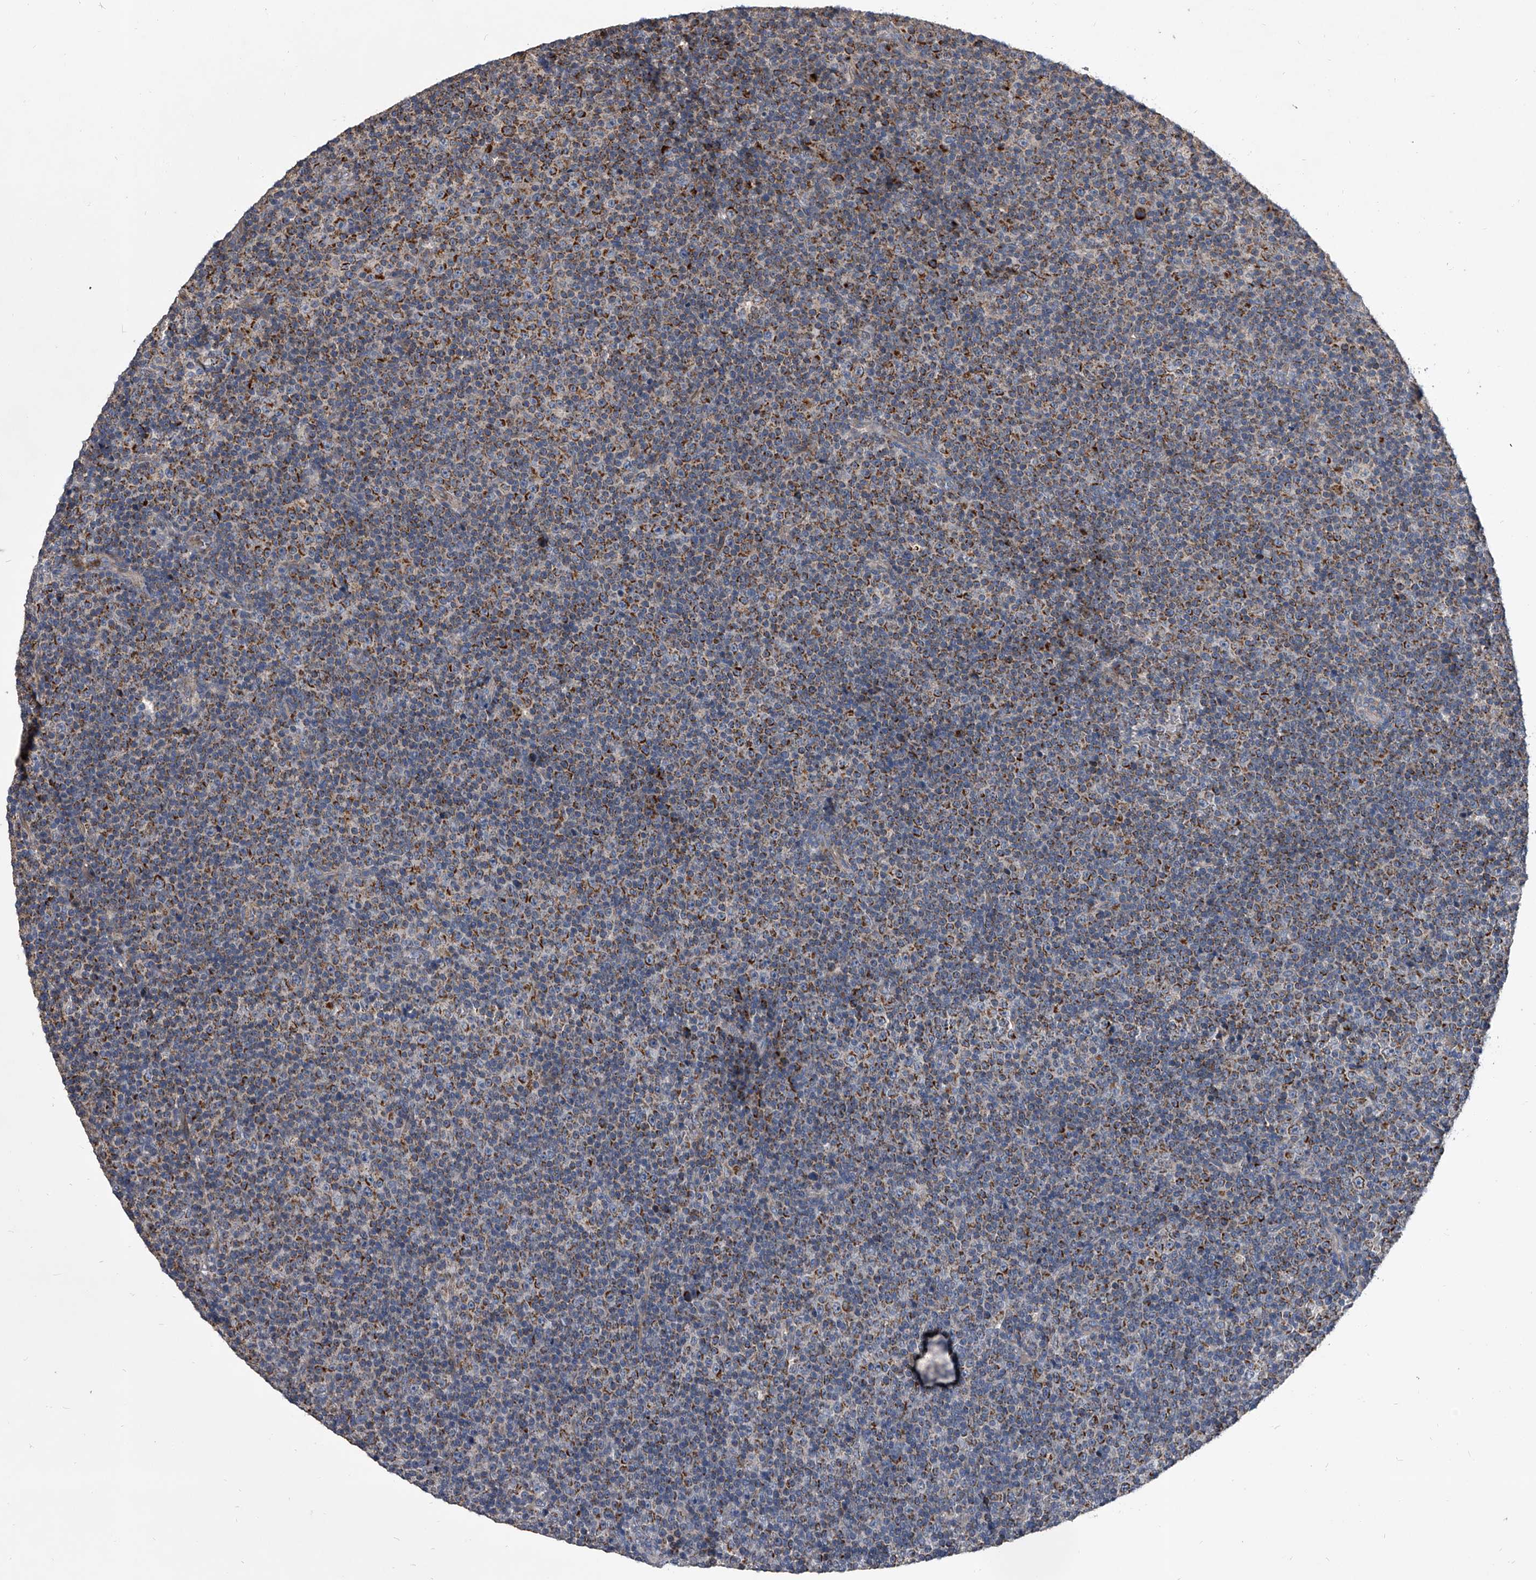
{"staining": {"intensity": "moderate", "quantity": ">75%", "location": "cytoplasmic/membranous"}, "tissue": "lymphoma", "cell_type": "Tumor cells", "image_type": "cancer", "snomed": [{"axis": "morphology", "description": "Malignant lymphoma, non-Hodgkin's type, Low grade"}, {"axis": "topography", "description": "Lymph node"}], "caption": "Lymphoma stained with immunohistochemistry (IHC) reveals moderate cytoplasmic/membranous positivity in about >75% of tumor cells.", "gene": "NRP1", "patient": {"sex": "female", "age": 67}}